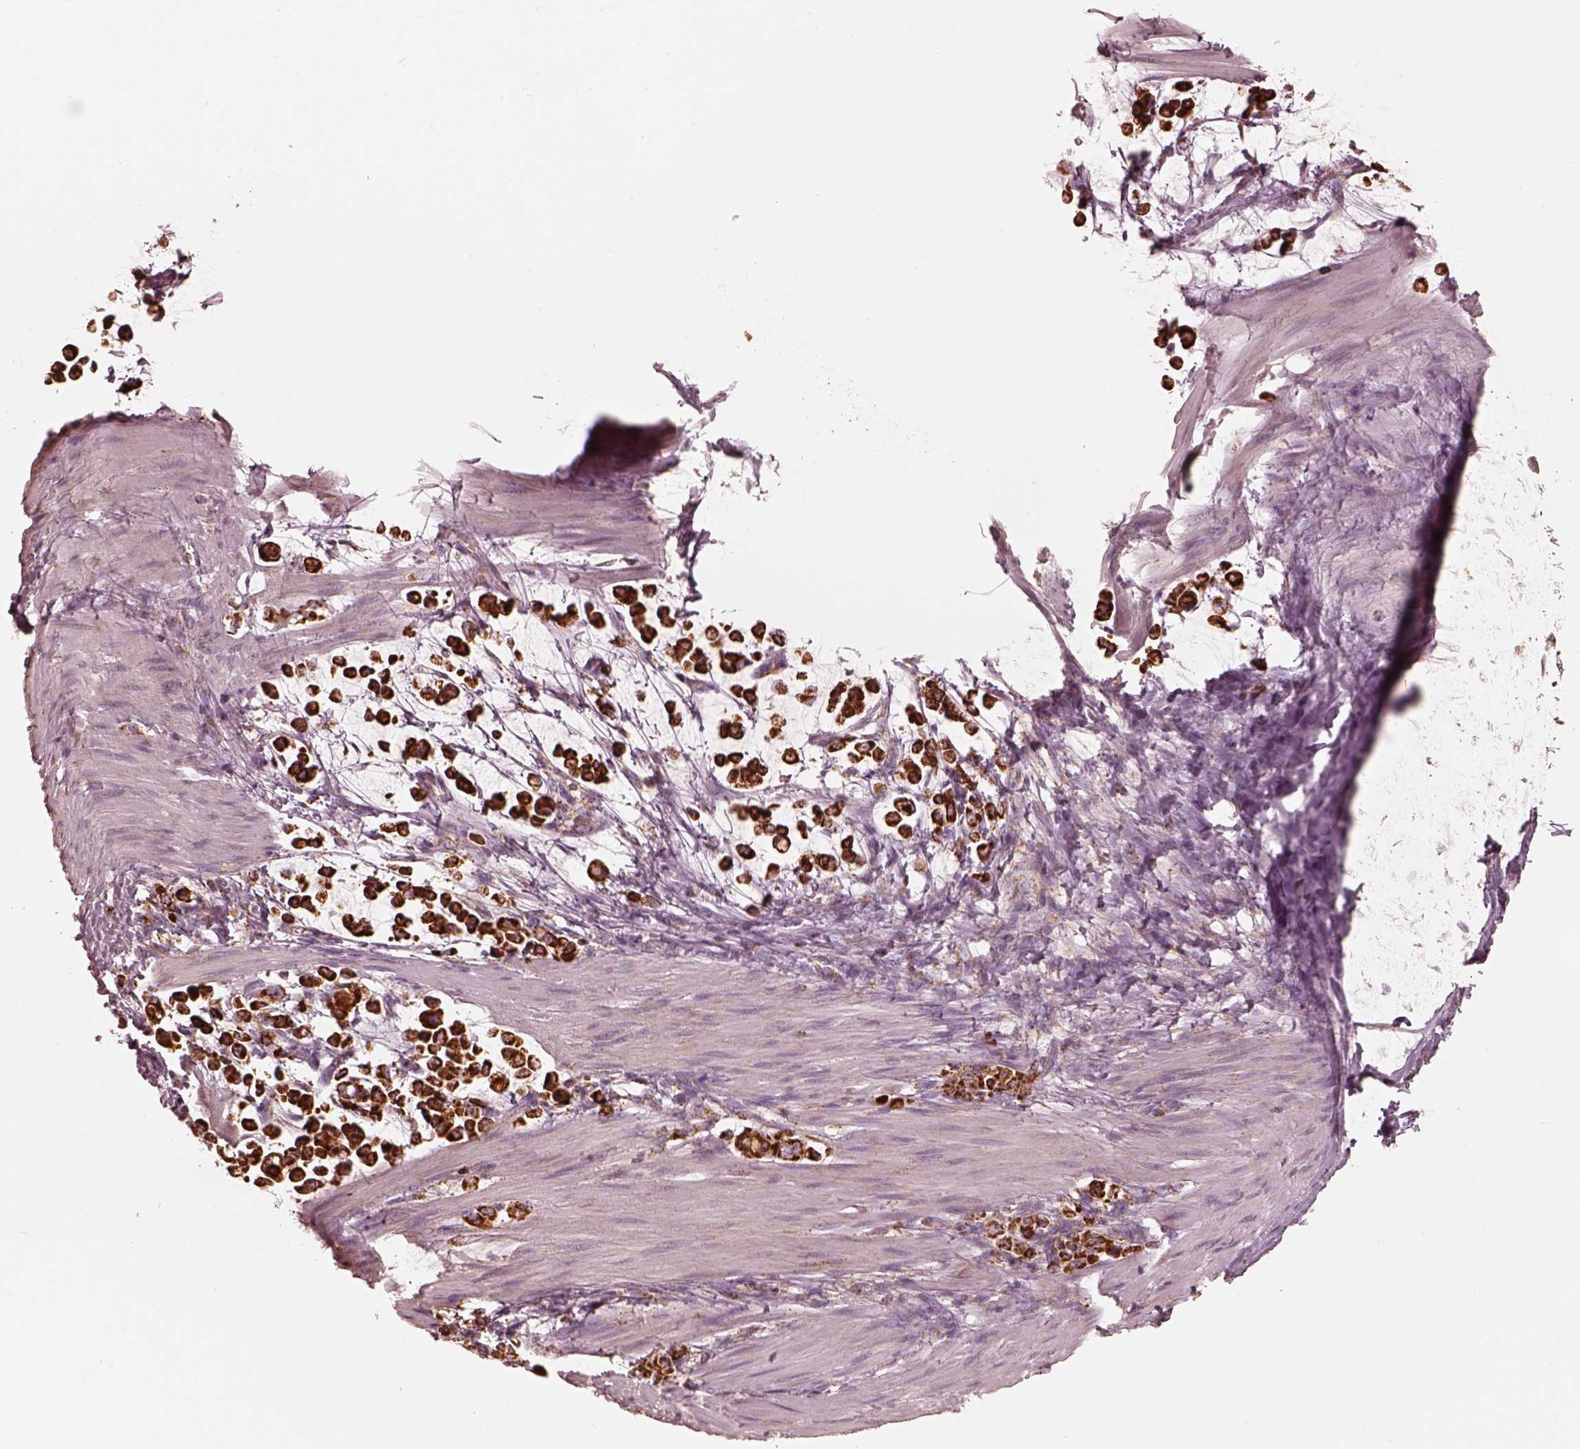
{"staining": {"intensity": "strong", "quantity": ">75%", "location": "cytoplasmic/membranous"}, "tissue": "stomach cancer", "cell_type": "Tumor cells", "image_type": "cancer", "snomed": [{"axis": "morphology", "description": "Adenocarcinoma, NOS"}, {"axis": "topography", "description": "Stomach"}], "caption": "Brown immunohistochemical staining in human stomach cancer (adenocarcinoma) displays strong cytoplasmic/membranous expression in about >75% of tumor cells.", "gene": "ENTPD6", "patient": {"sex": "male", "age": 82}}